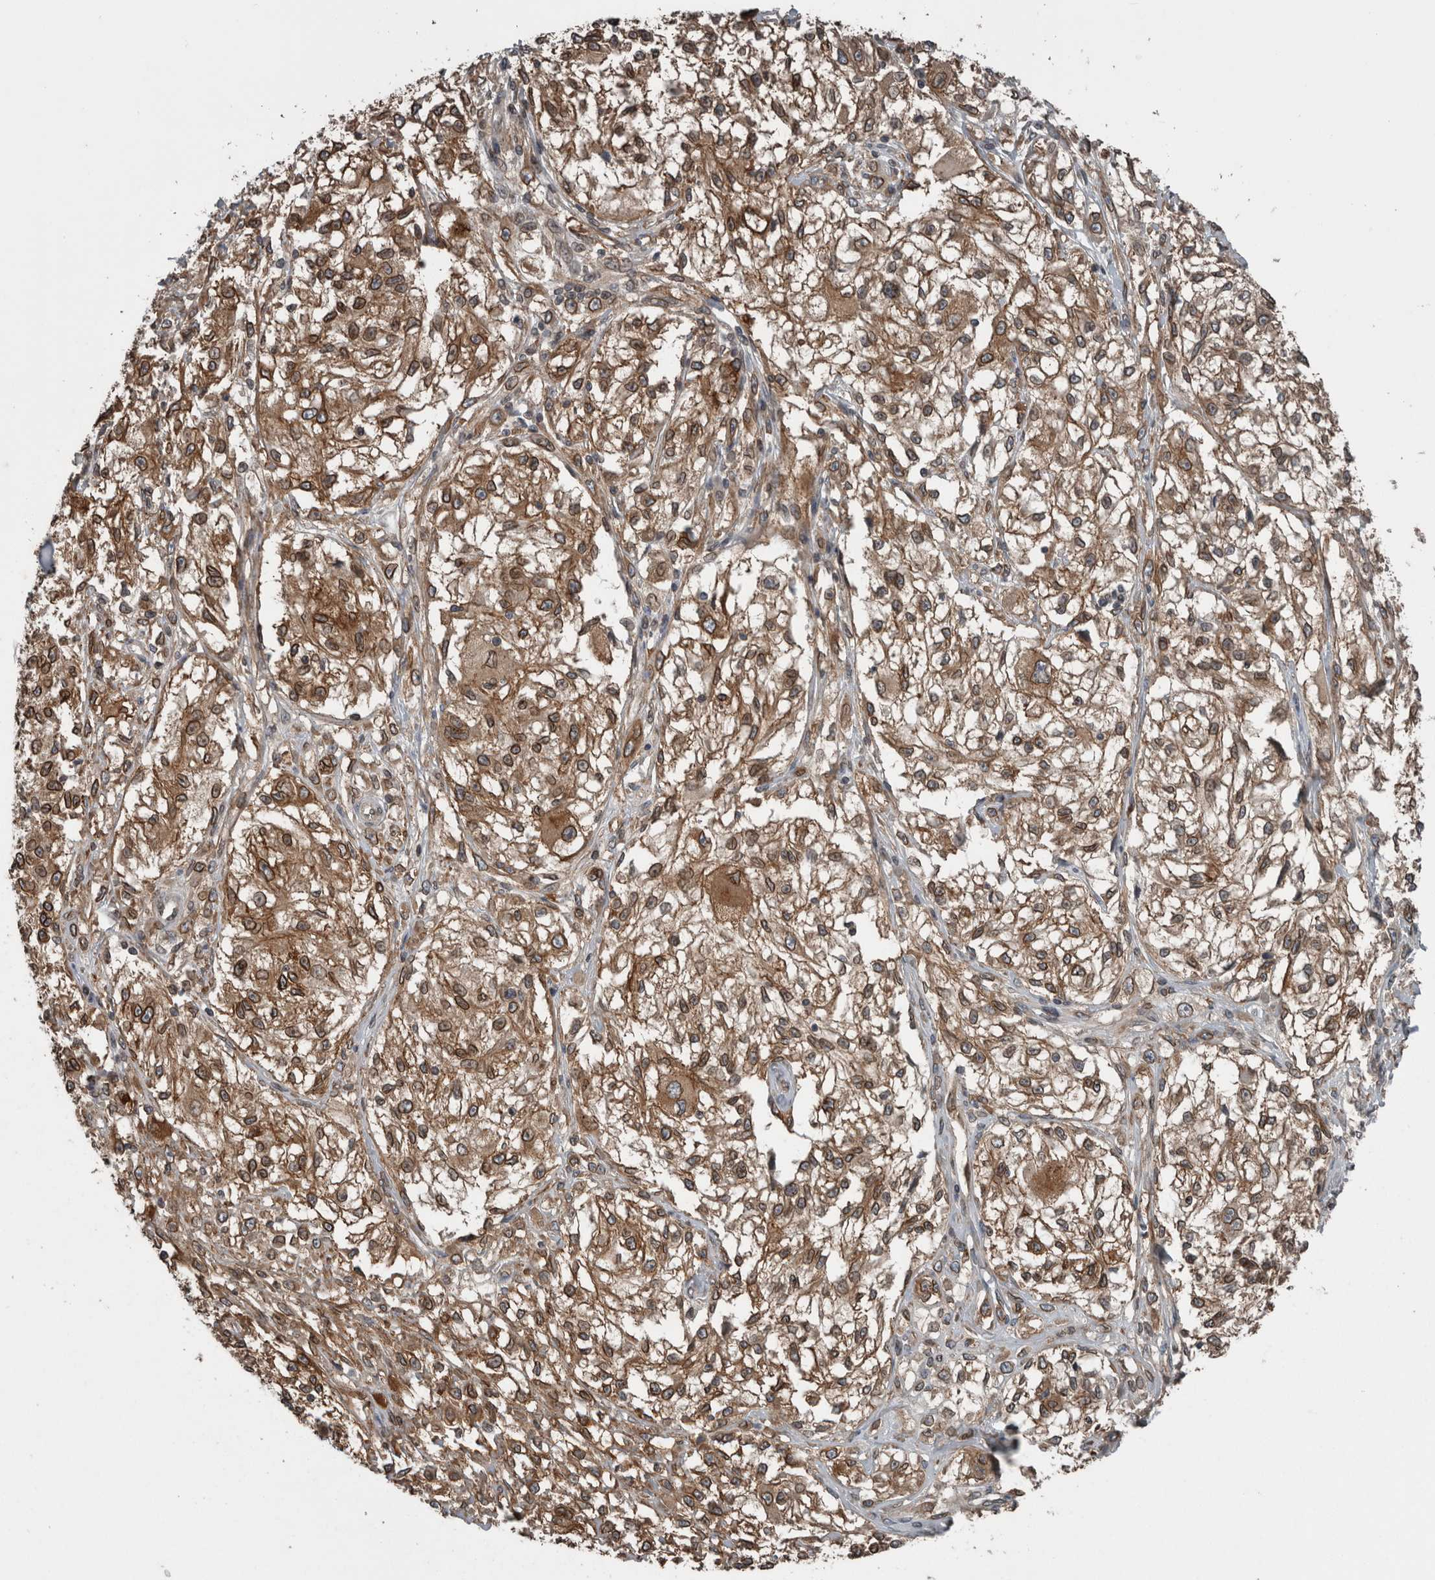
{"staining": {"intensity": "strong", "quantity": ">75%", "location": "cytoplasmic/membranous,nuclear"}, "tissue": "melanoma", "cell_type": "Tumor cells", "image_type": "cancer", "snomed": [{"axis": "morphology", "description": "Malignant melanoma, NOS"}, {"axis": "topography", "description": "Skin of head"}], "caption": "Strong cytoplasmic/membranous and nuclear expression is seen in about >75% of tumor cells in malignant melanoma. Using DAB (3,3'-diaminobenzidine) (brown) and hematoxylin (blue) stains, captured at high magnification using brightfield microscopy.", "gene": "RANBP2", "patient": {"sex": "male", "age": 83}}